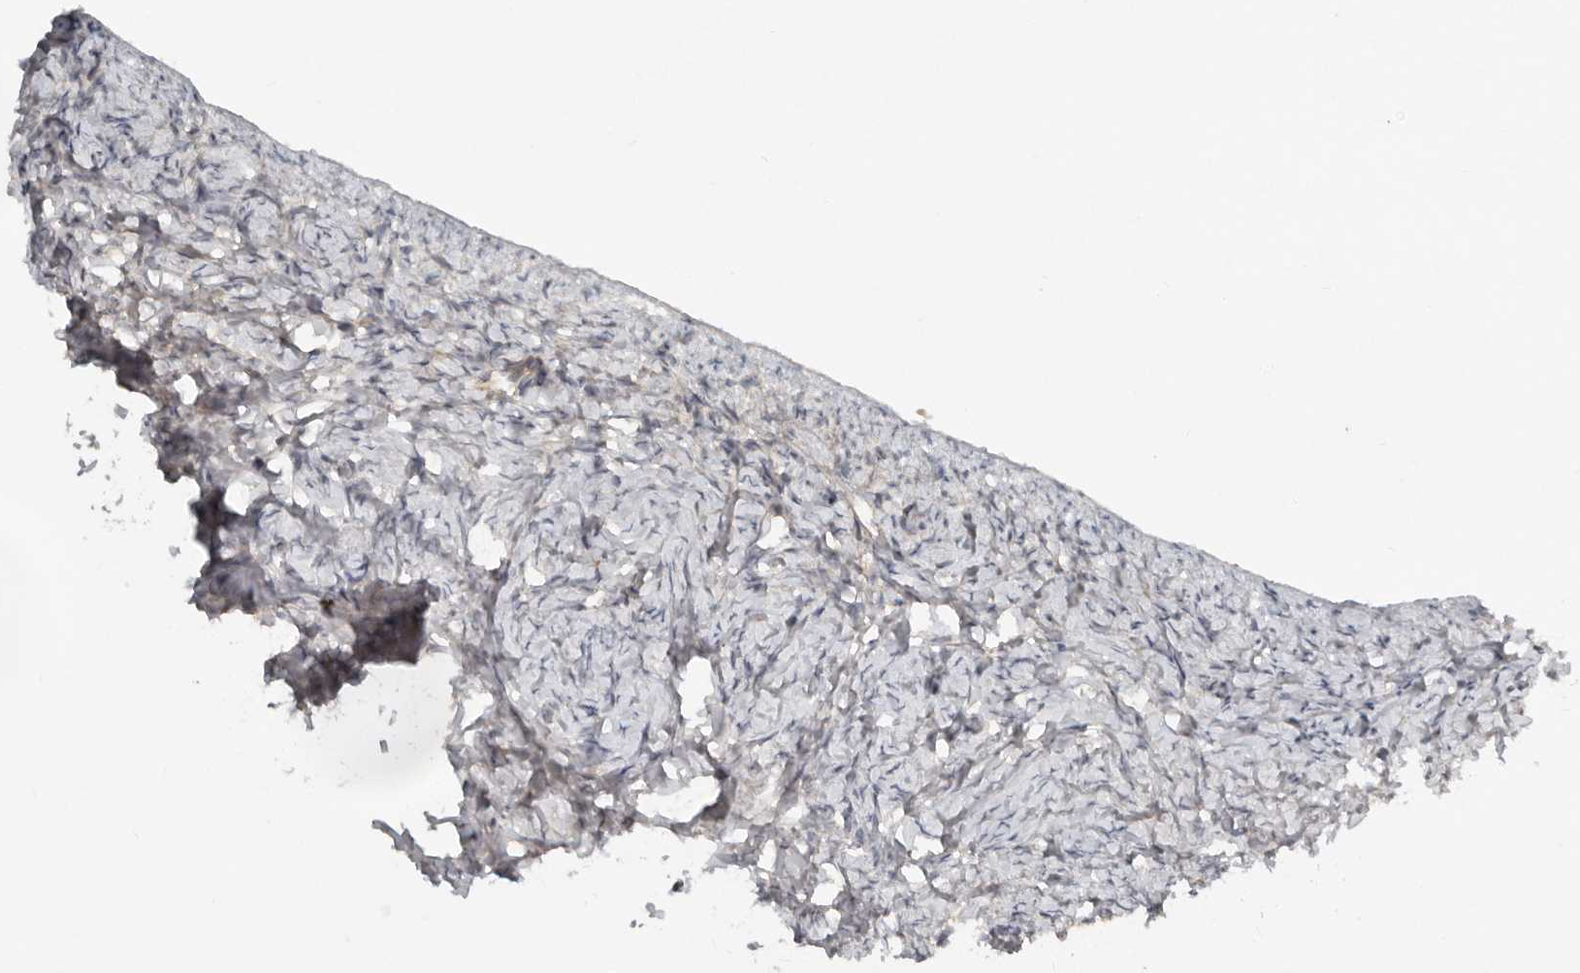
{"staining": {"intensity": "negative", "quantity": "none", "location": "none"}, "tissue": "ovary", "cell_type": "Ovarian stroma cells", "image_type": "normal", "snomed": [{"axis": "morphology", "description": "Normal tissue, NOS"}, {"axis": "topography", "description": "Ovary"}], "caption": "The immunohistochemistry image has no significant positivity in ovarian stroma cells of ovary. Nuclei are stained in blue.", "gene": "TEAD3", "patient": {"sex": "female", "age": 27}}